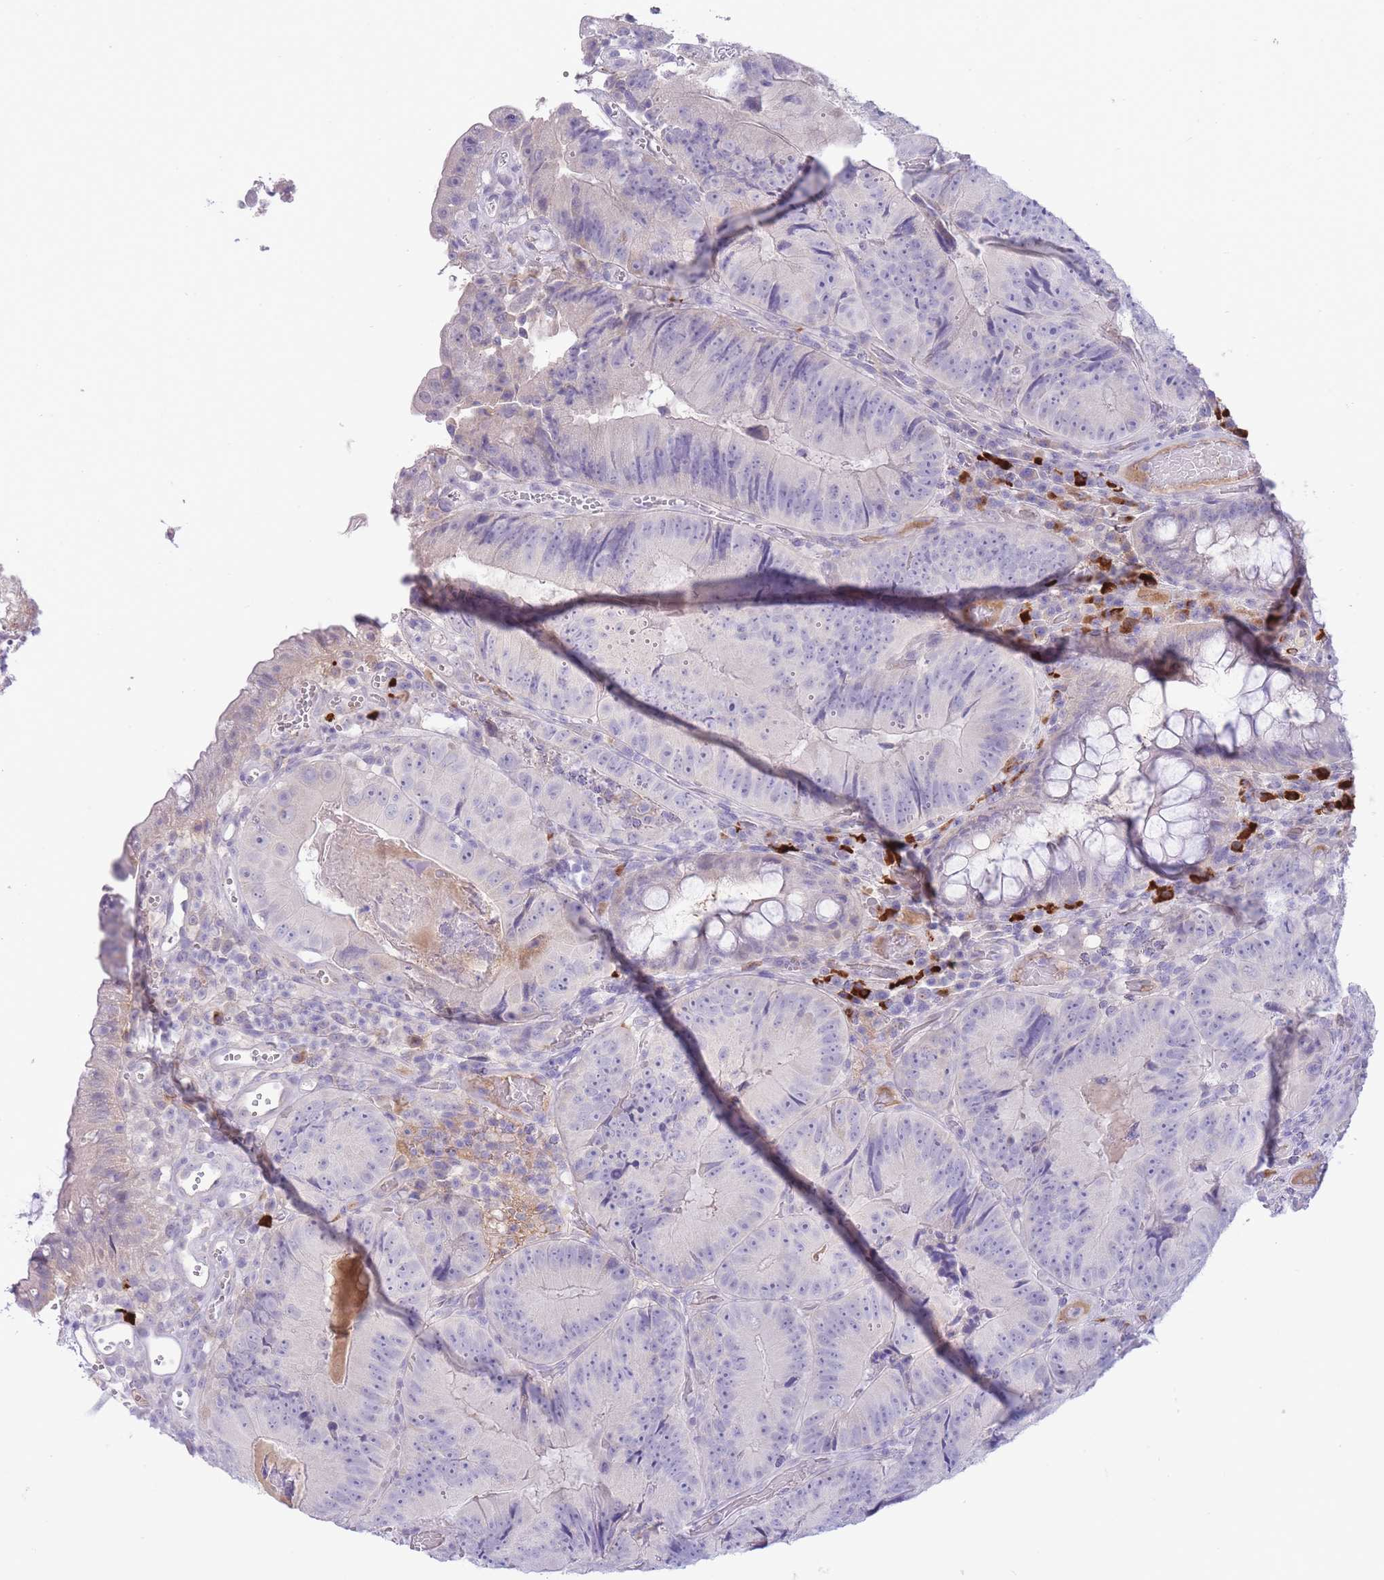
{"staining": {"intensity": "negative", "quantity": "none", "location": "none"}, "tissue": "colorectal cancer", "cell_type": "Tumor cells", "image_type": "cancer", "snomed": [{"axis": "morphology", "description": "Adenocarcinoma, NOS"}, {"axis": "topography", "description": "Colon"}], "caption": "This is a micrograph of IHC staining of colorectal cancer, which shows no staining in tumor cells.", "gene": "ASAP3", "patient": {"sex": "female", "age": 86}}